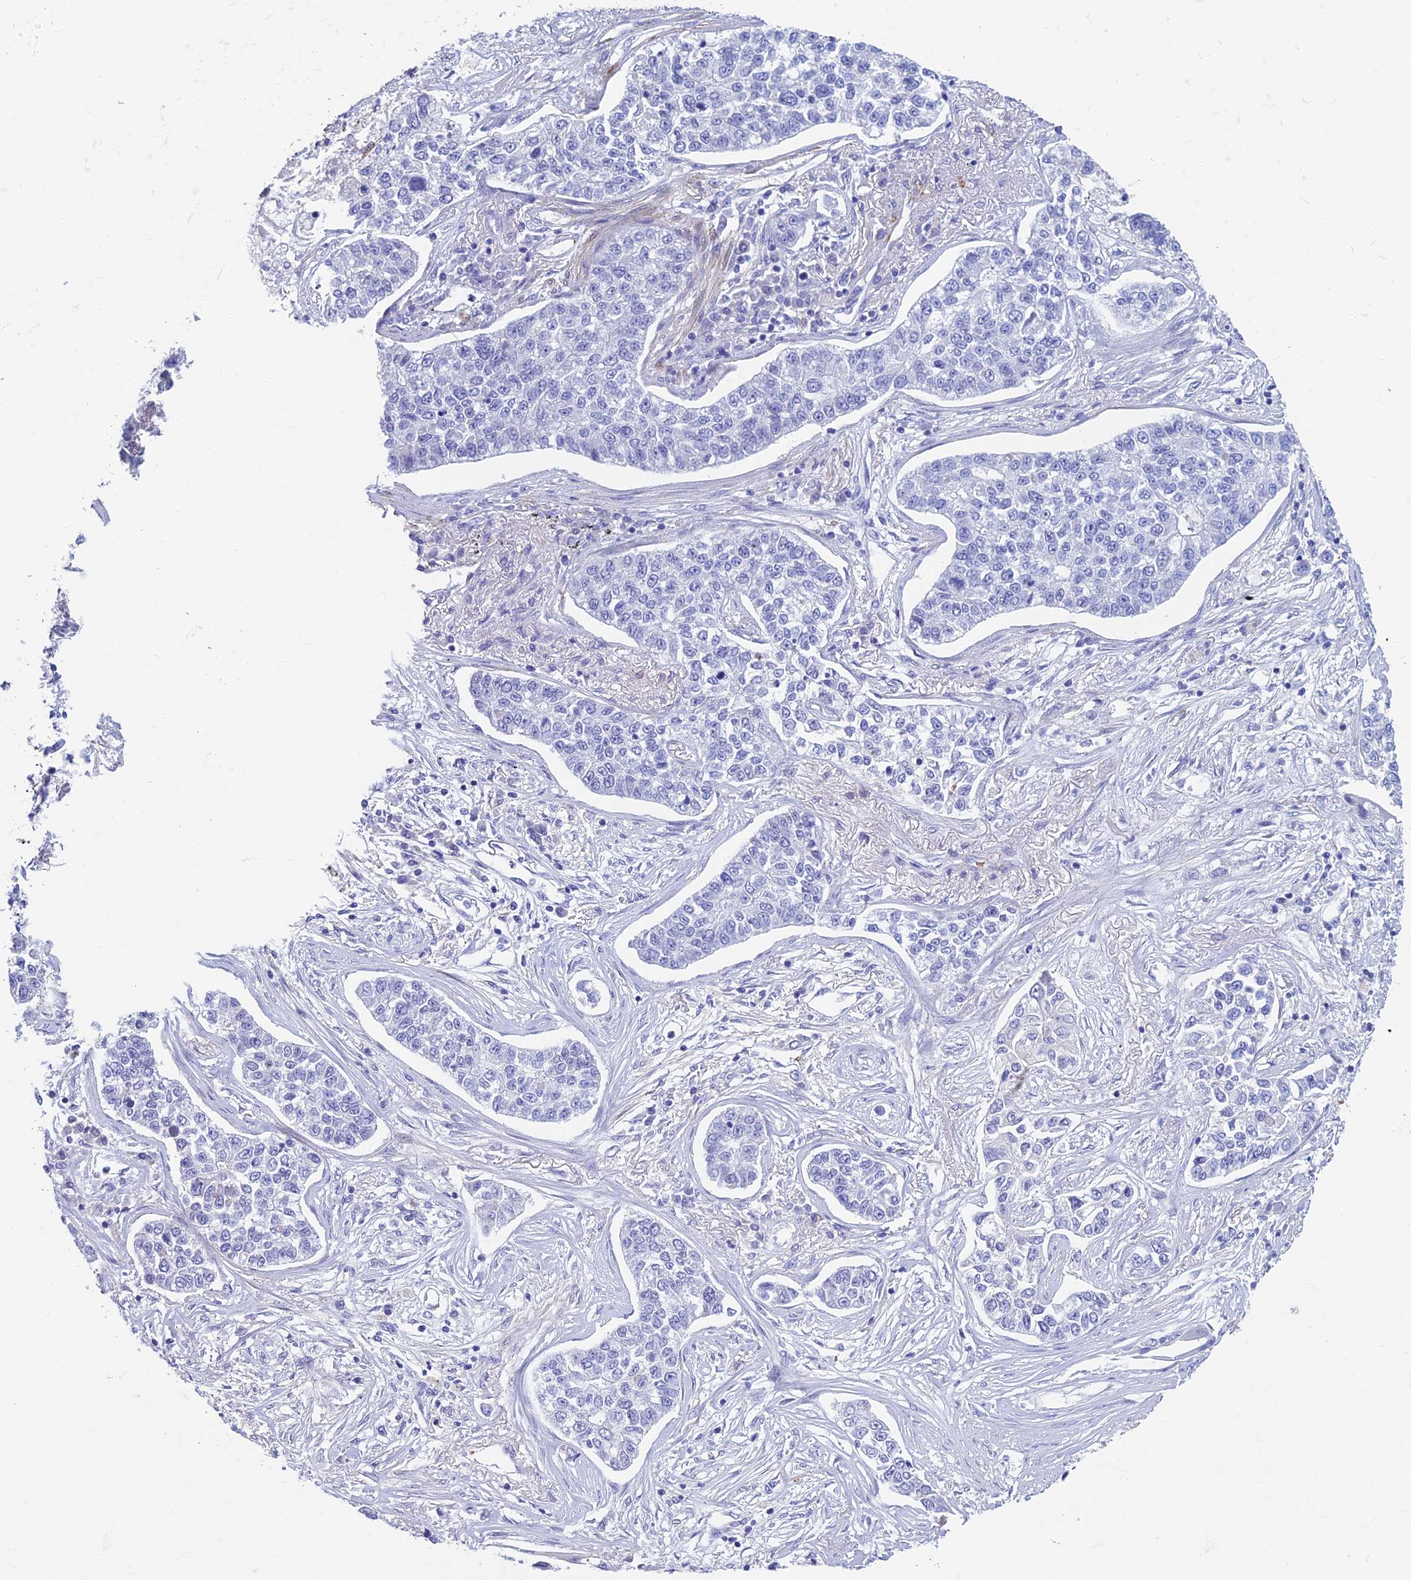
{"staining": {"intensity": "negative", "quantity": "none", "location": "none"}, "tissue": "lung cancer", "cell_type": "Tumor cells", "image_type": "cancer", "snomed": [{"axis": "morphology", "description": "Adenocarcinoma, NOS"}, {"axis": "topography", "description": "Lung"}], "caption": "Adenocarcinoma (lung) was stained to show a protein in brown. There is no significant staining in tumor cells. (Immunohistochemistry, brightfield microscopy, high magnification).", "gene": "ETFRF1", "patient": {"sex": "male", "age": 49}}